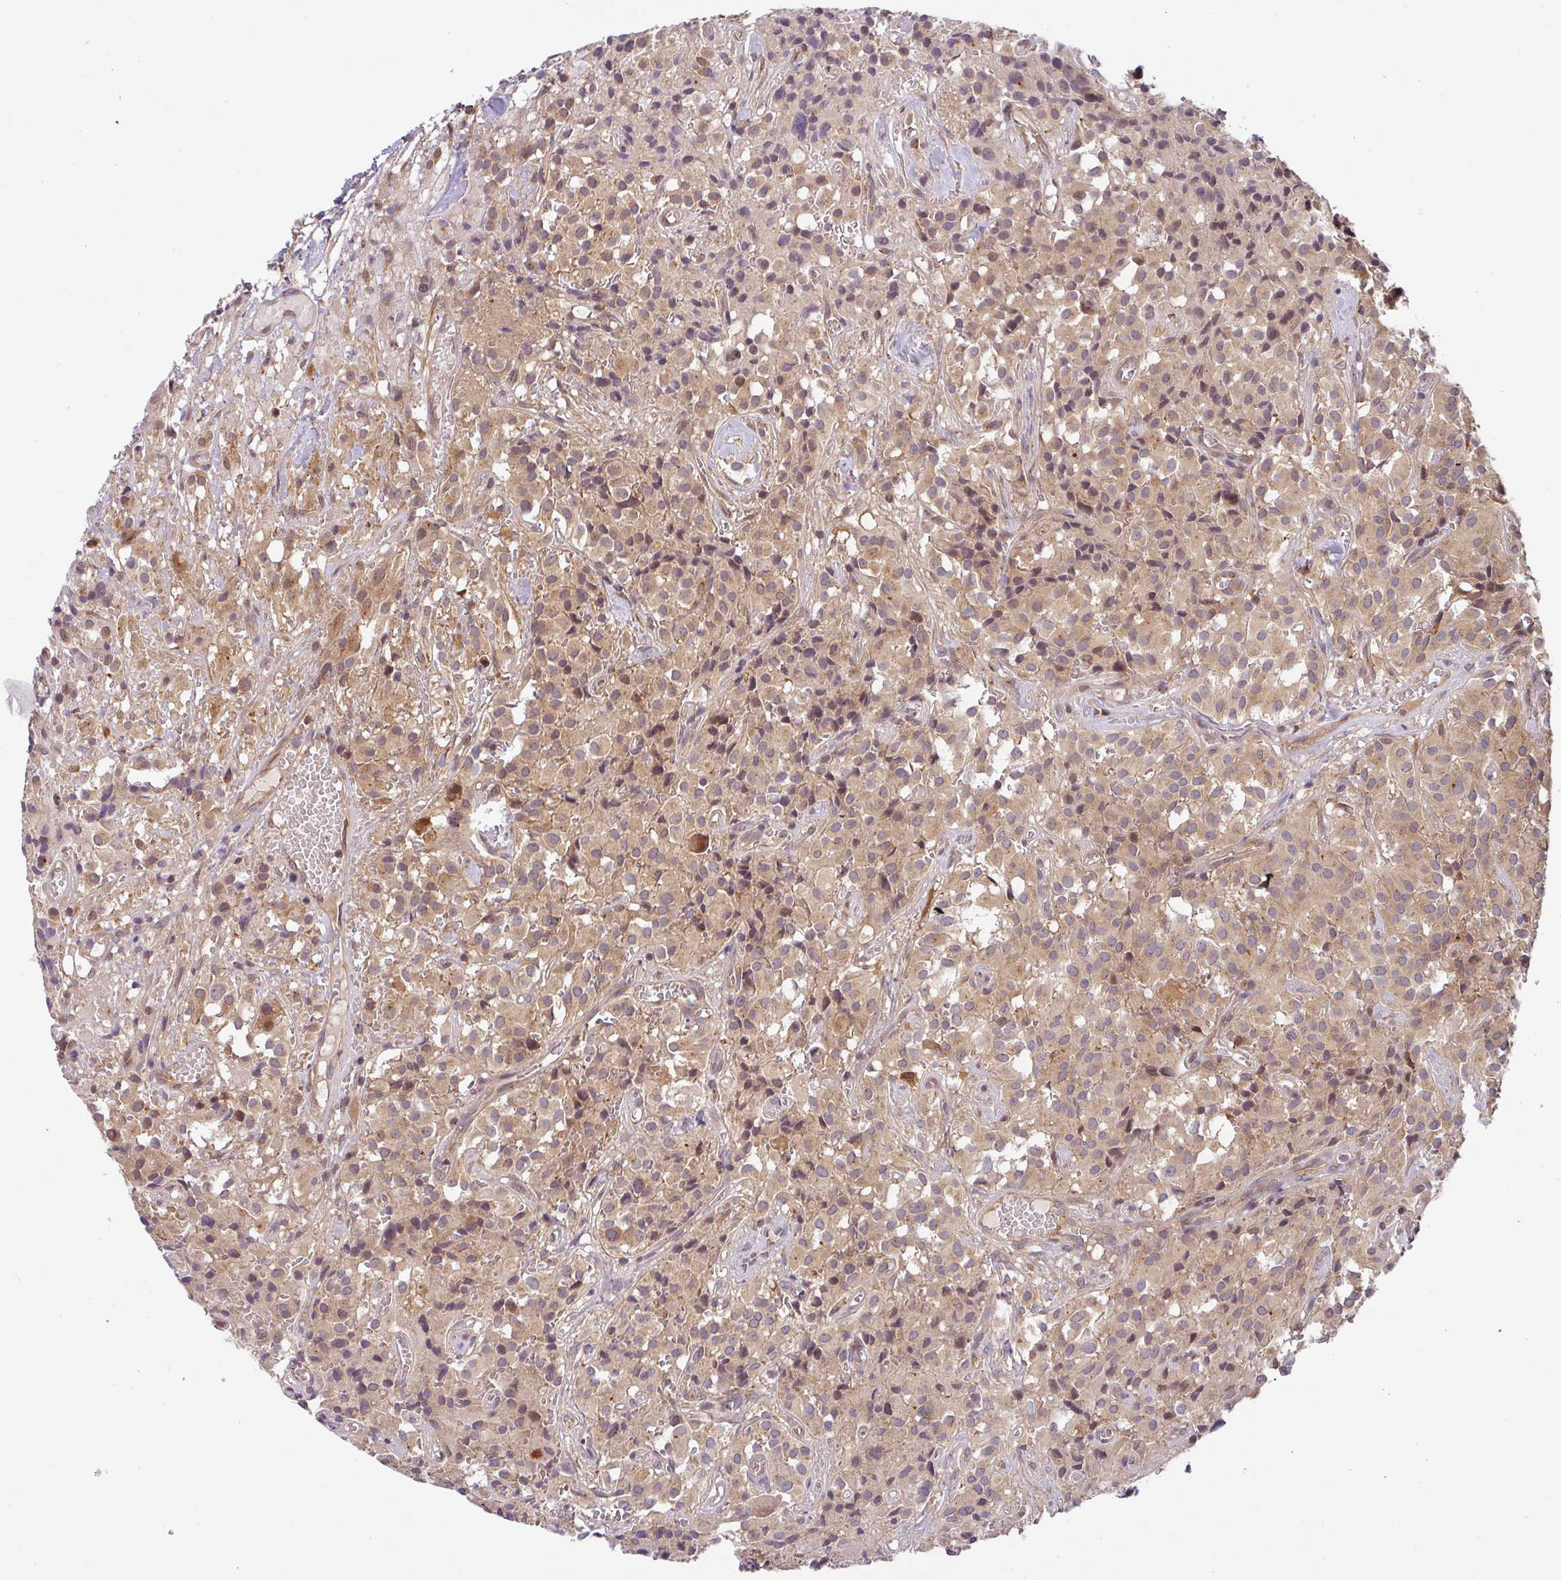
{"staining": {"intensity": "weak", "quantity": ">75%", "location": "cytoplasmic/membranous"}, "tissue": "glioma", "cell_type": "Tumor cells", "image_type": "cancer", "snomed": [{"axis": "morphology", "description": "Glioma, malignant, Low grade"}, {"axis": "topography", "description": "Brain"}], "caption": "The micrograph exhibits a brown stain indicating the presence of a protein in the cytoplasmic/membranous of tumor cells in malignant glioma (low-grade).", "gene": "SHB", "patient": {"sex": "male", "age": 42}}